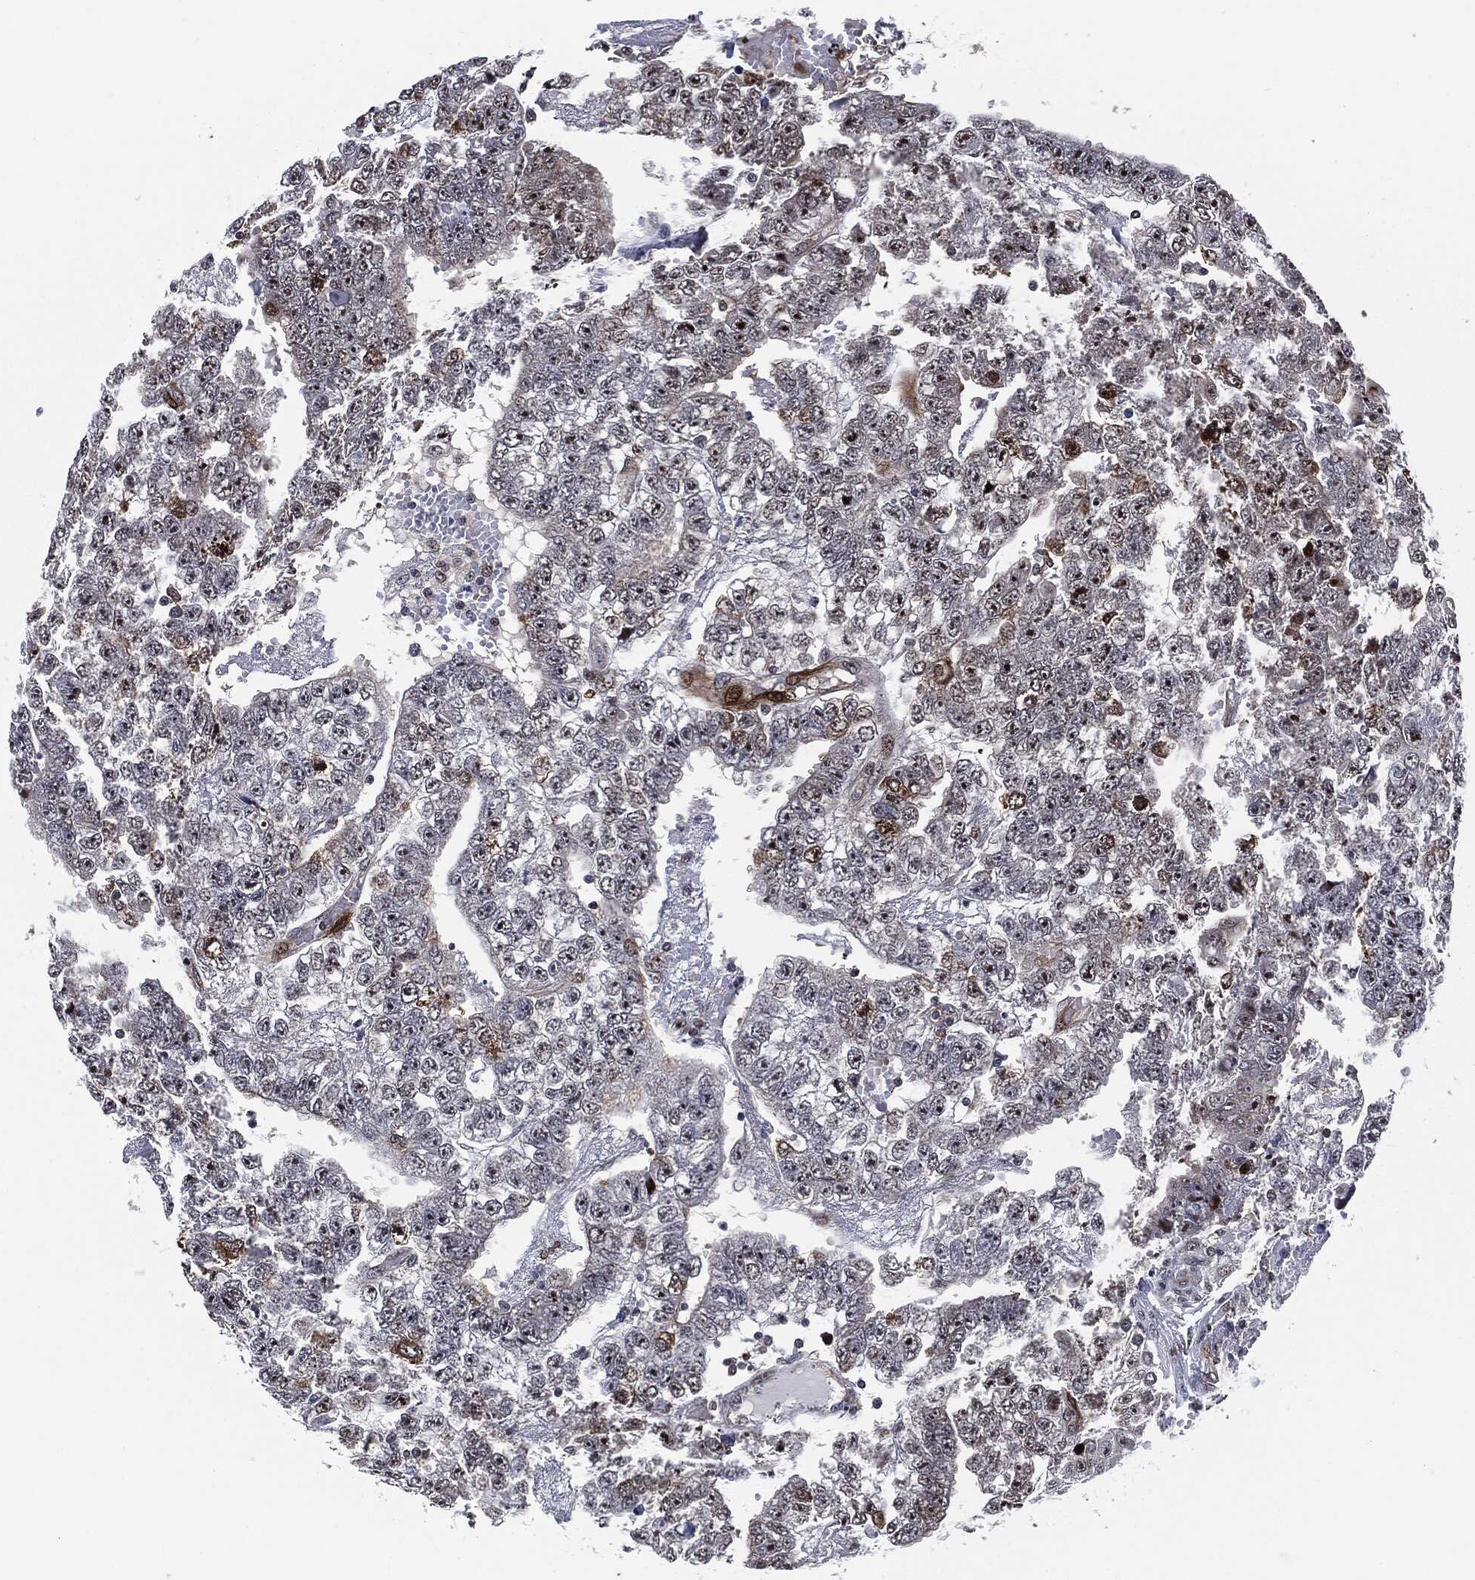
{"staining": {"intensity": "strong", "quantity": "<25%", "location": "nuclear"}, "tissue": "testis cancer", "cell_type": "Tumor cells", "image_type": "cancer", "snomed": [{"axis": "morphology", "description": "Carcinoma, Embryonal, NOS"}, {"axis": "topography", "description": "Testis"}], "caption": "This image demonstrates immunohistochemistry staining of testis cancer (embryonal carcinoma), with medium strong nuclear positivity in about <25% of tumor cells.", "gene": "AKT2", "patient": {"sex": "male", "age": 25}}